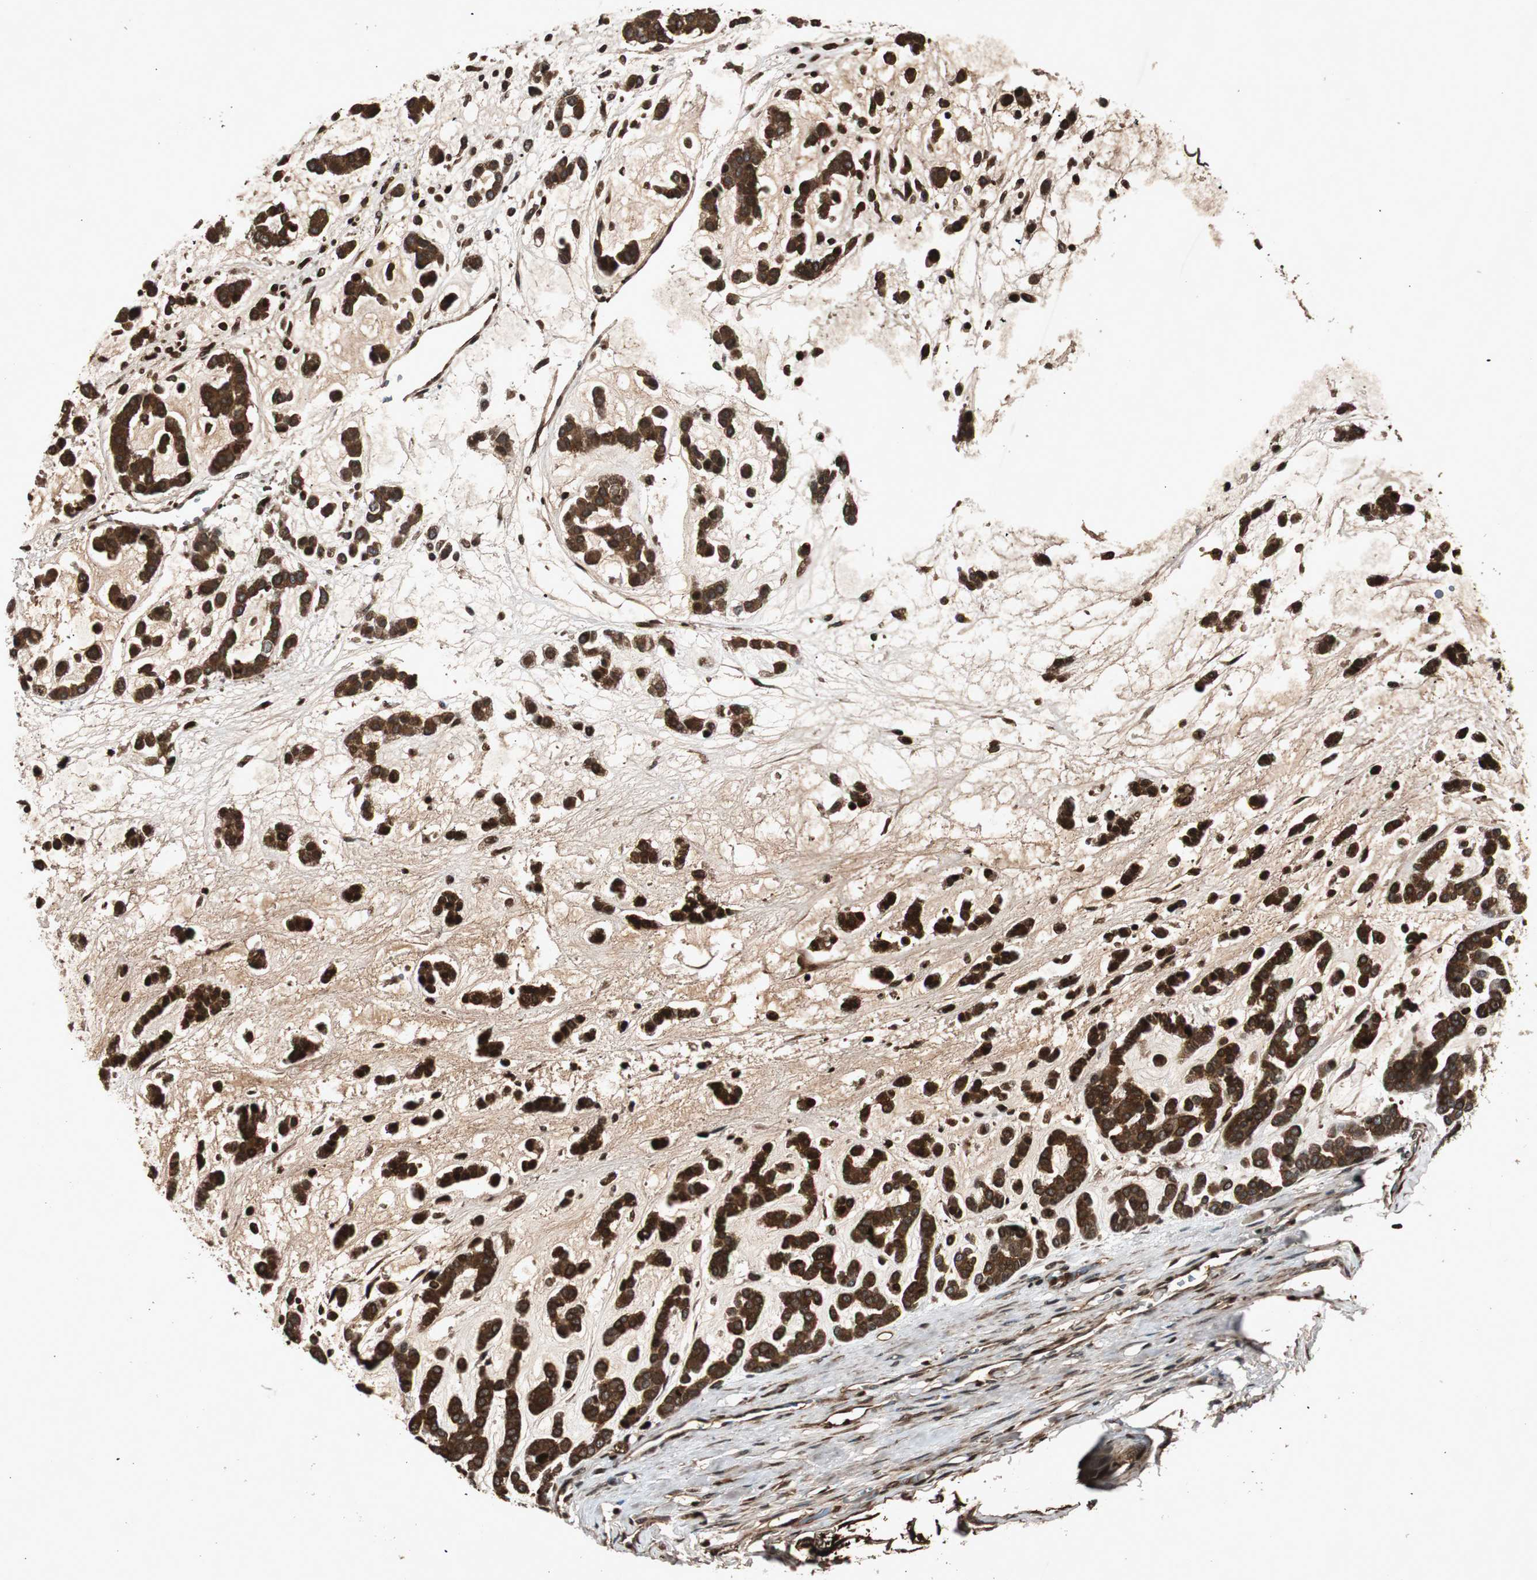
{"staining": {"intensity": "strong", "quantity": ">75%", "location": "cytoplasmic/membranous"}, "tissue": "head and neck cancer", "cell_type": "Tumor cells", "image_type": "cancer", "snomed": [{"axis": "morphology", "description": "Adenocarcinoma, NOS"}, {"axis": "morphology", "description": "Adenoma, NOS"}, {"axis": "topography", "description": "Head-Neck"}], "caption": "Adenoma (head and neck) stained for a protein shows strong cytoplasmic/membranous positivity in tumor cells.", "gene": "SLIT2", "patient": {"sex": "female", "age": 55}}